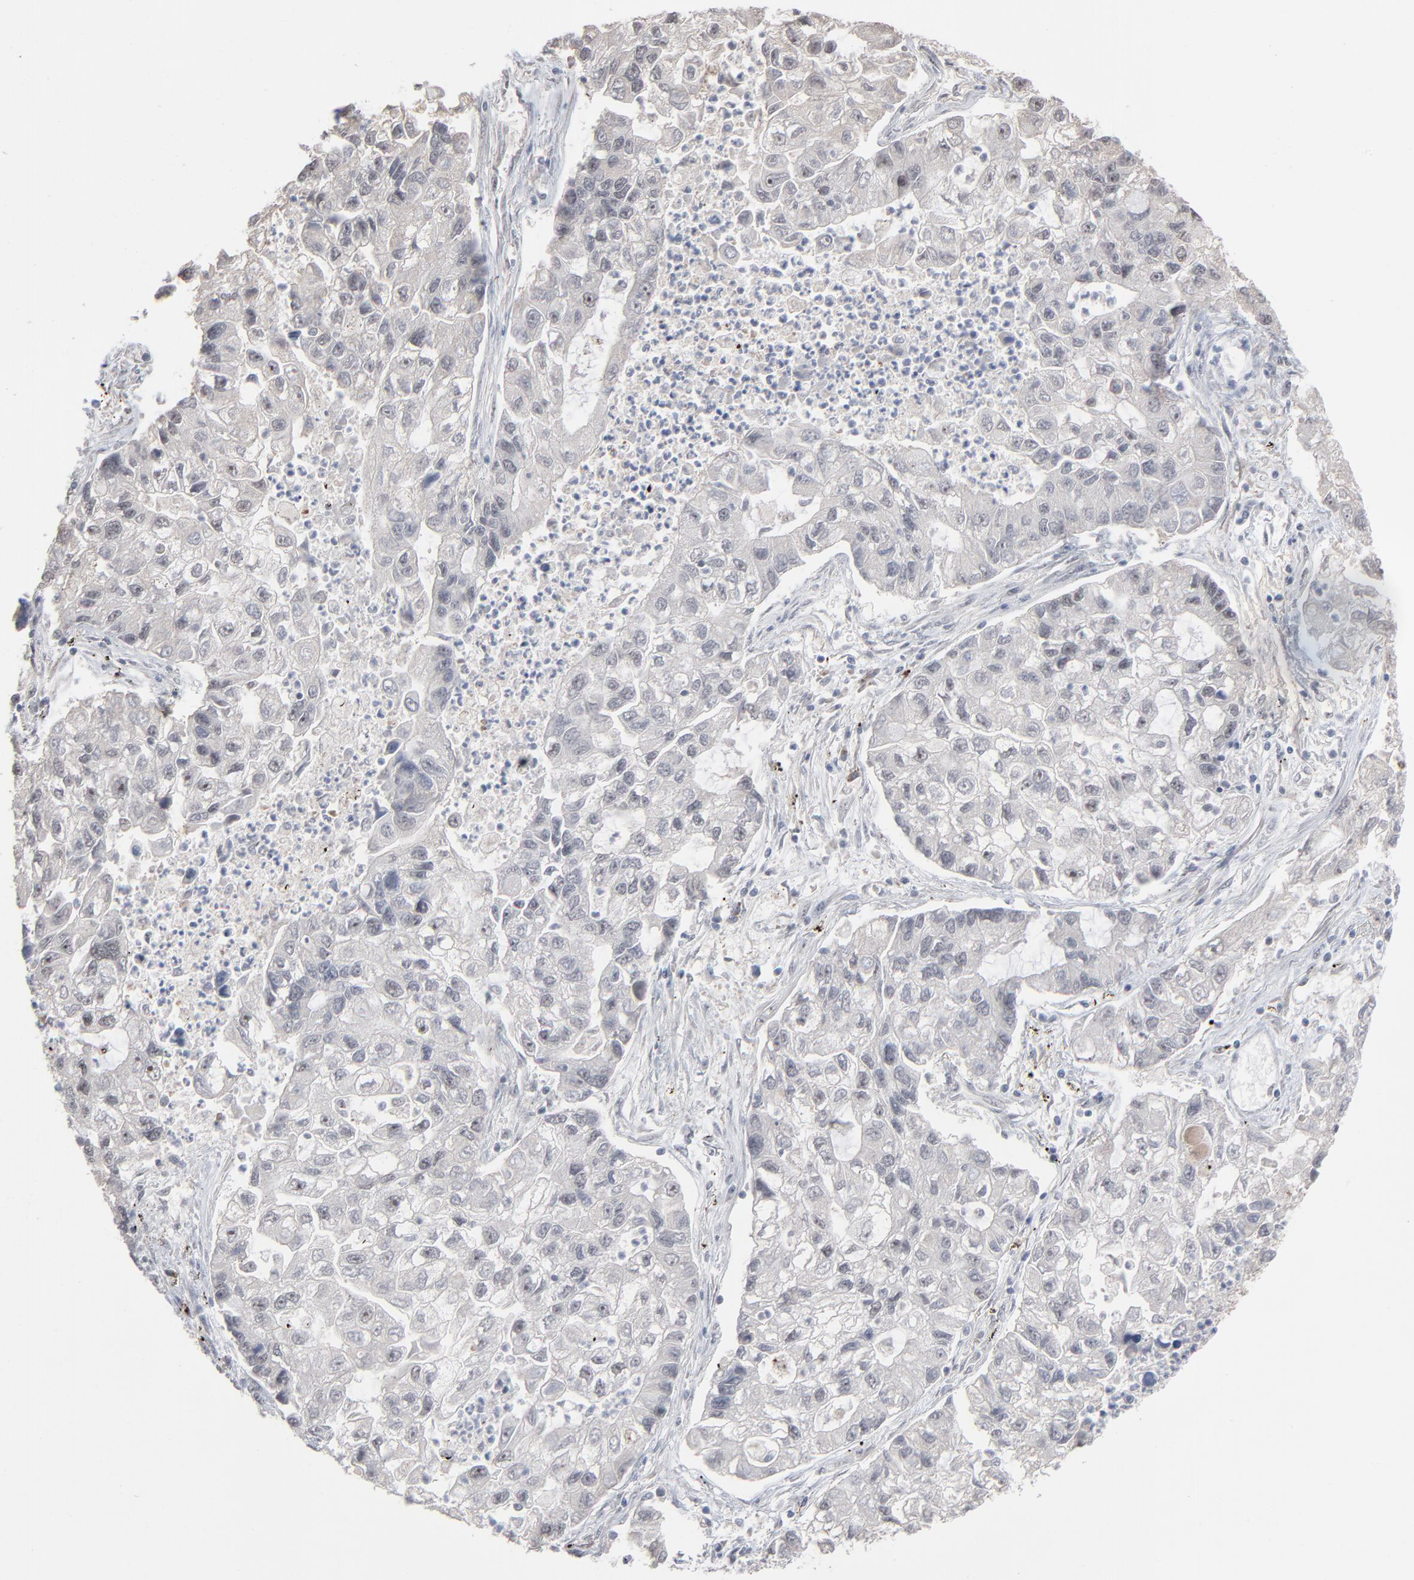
{"staining": {"intensity": "negative", "quantity": "none", "location": "none"}, "tissue": "lung cancer", "cell_type": "Tumor cells", "image_type": "cancer", "snomed": [{"axis": "morphology", "description": "Adenocarcinoma, NOS"}, {"axis": "topography", "description": "Lung"}], "caption": "Lung adenocarcinoma was stained to show a protein in brown. There is no significant staining in tumor cells. The staining is performed using DAB brown chromogen with nuclei counter-stained in using hematoxylin.", "gene": "MPHOSPH6", "patient": {"sex": "female", "age": 51}}